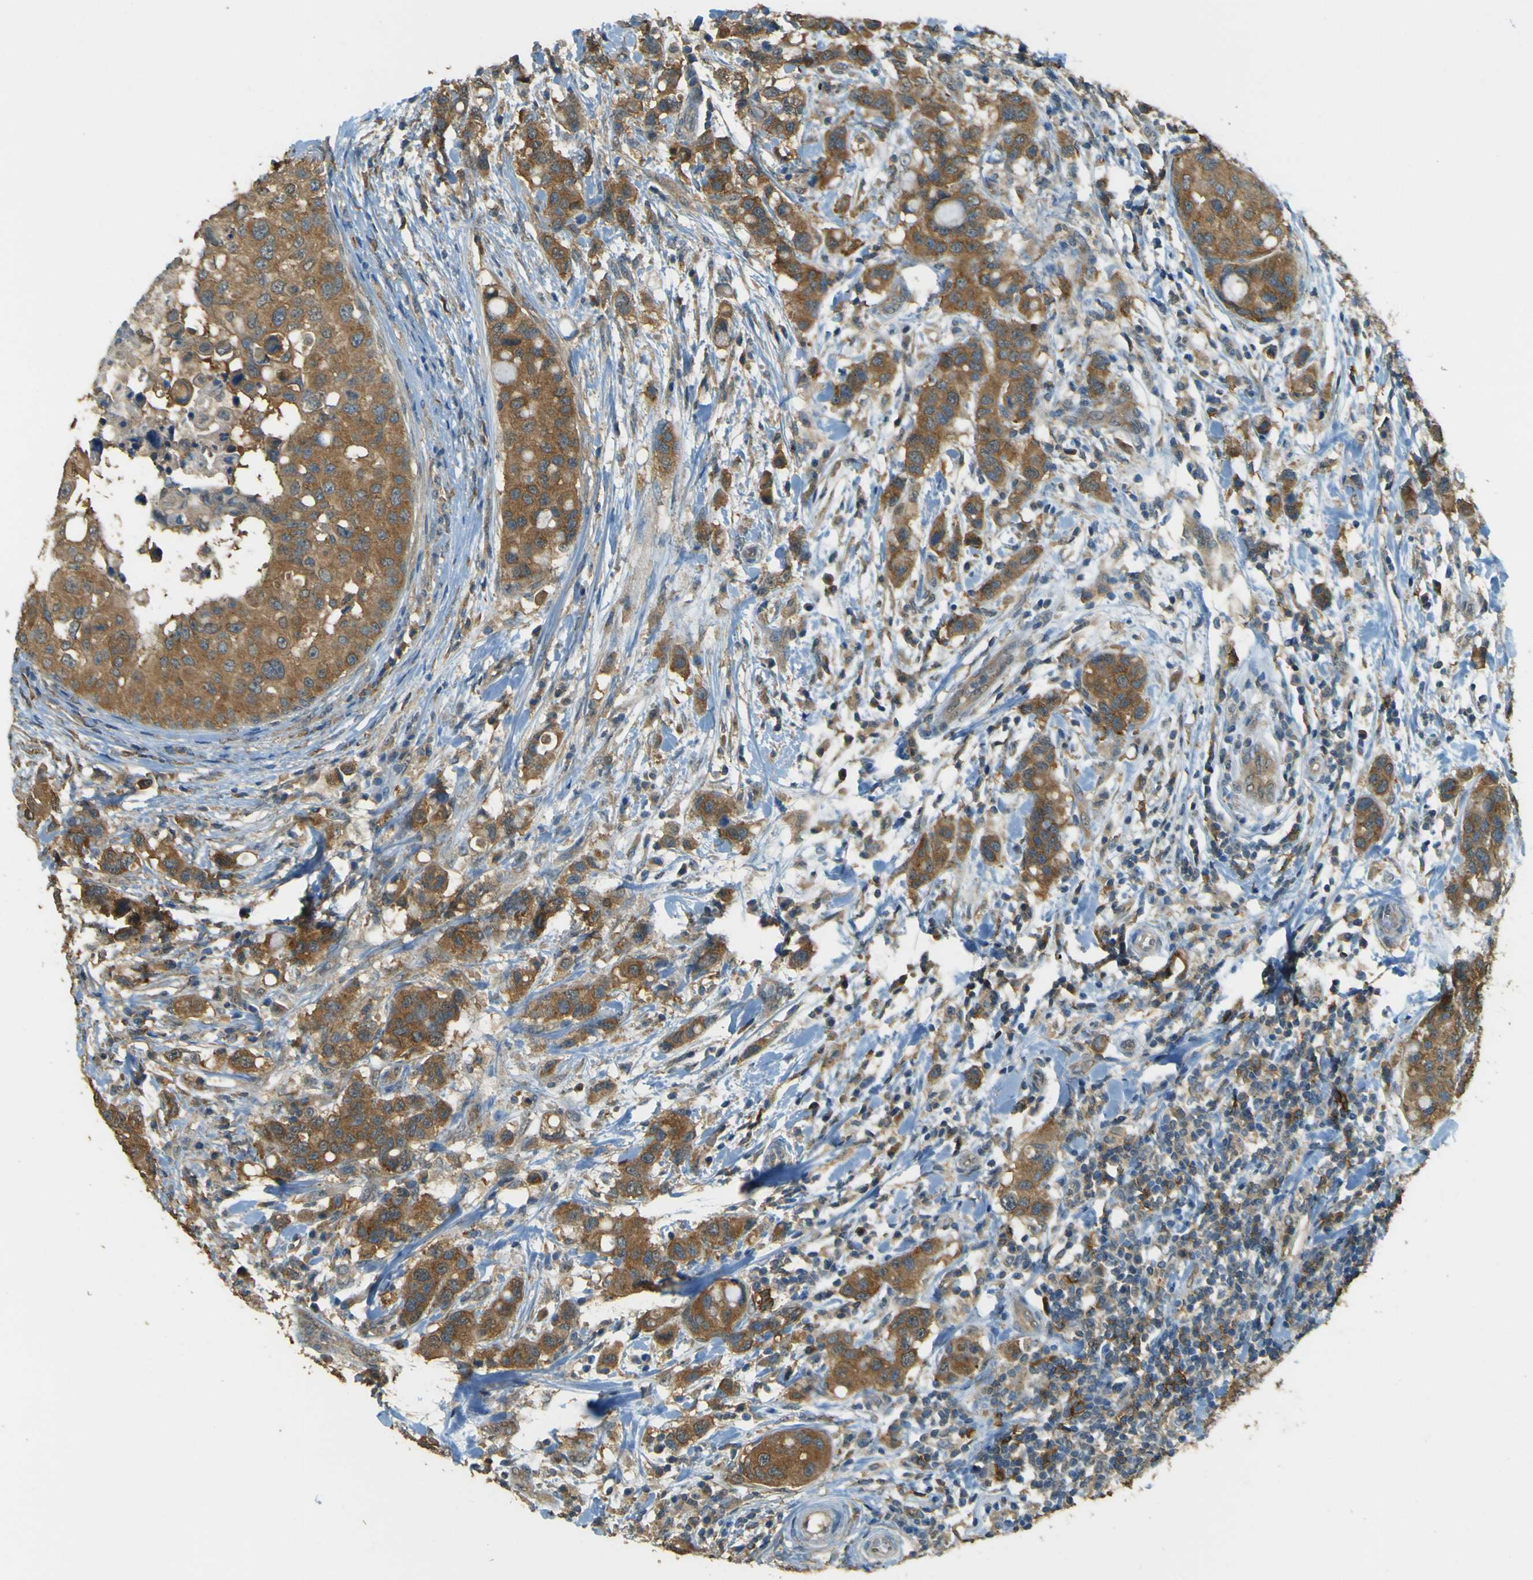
{"staining": {"intensity": "moderate", "quantity": ">75%", "location": "cytoplasmic/membranous"}, "tissue": "breast cancer", "cell_type": "Tumor cells", "image_type": "cancer", "snomed": [{"axis": "morphology", "description": "Duct carcinoma"}, {"axis": "topography", "description": "Breast"}], "caption": "There is medium levels of moderate cytoplasmic/membranous expression in tumor cells of breast intraductal carcinoma, as demonstrated by immunohistochemical staining (brown color).", "gene": "GOLGA1", "patient": {"sex": "female", "age": 27}}